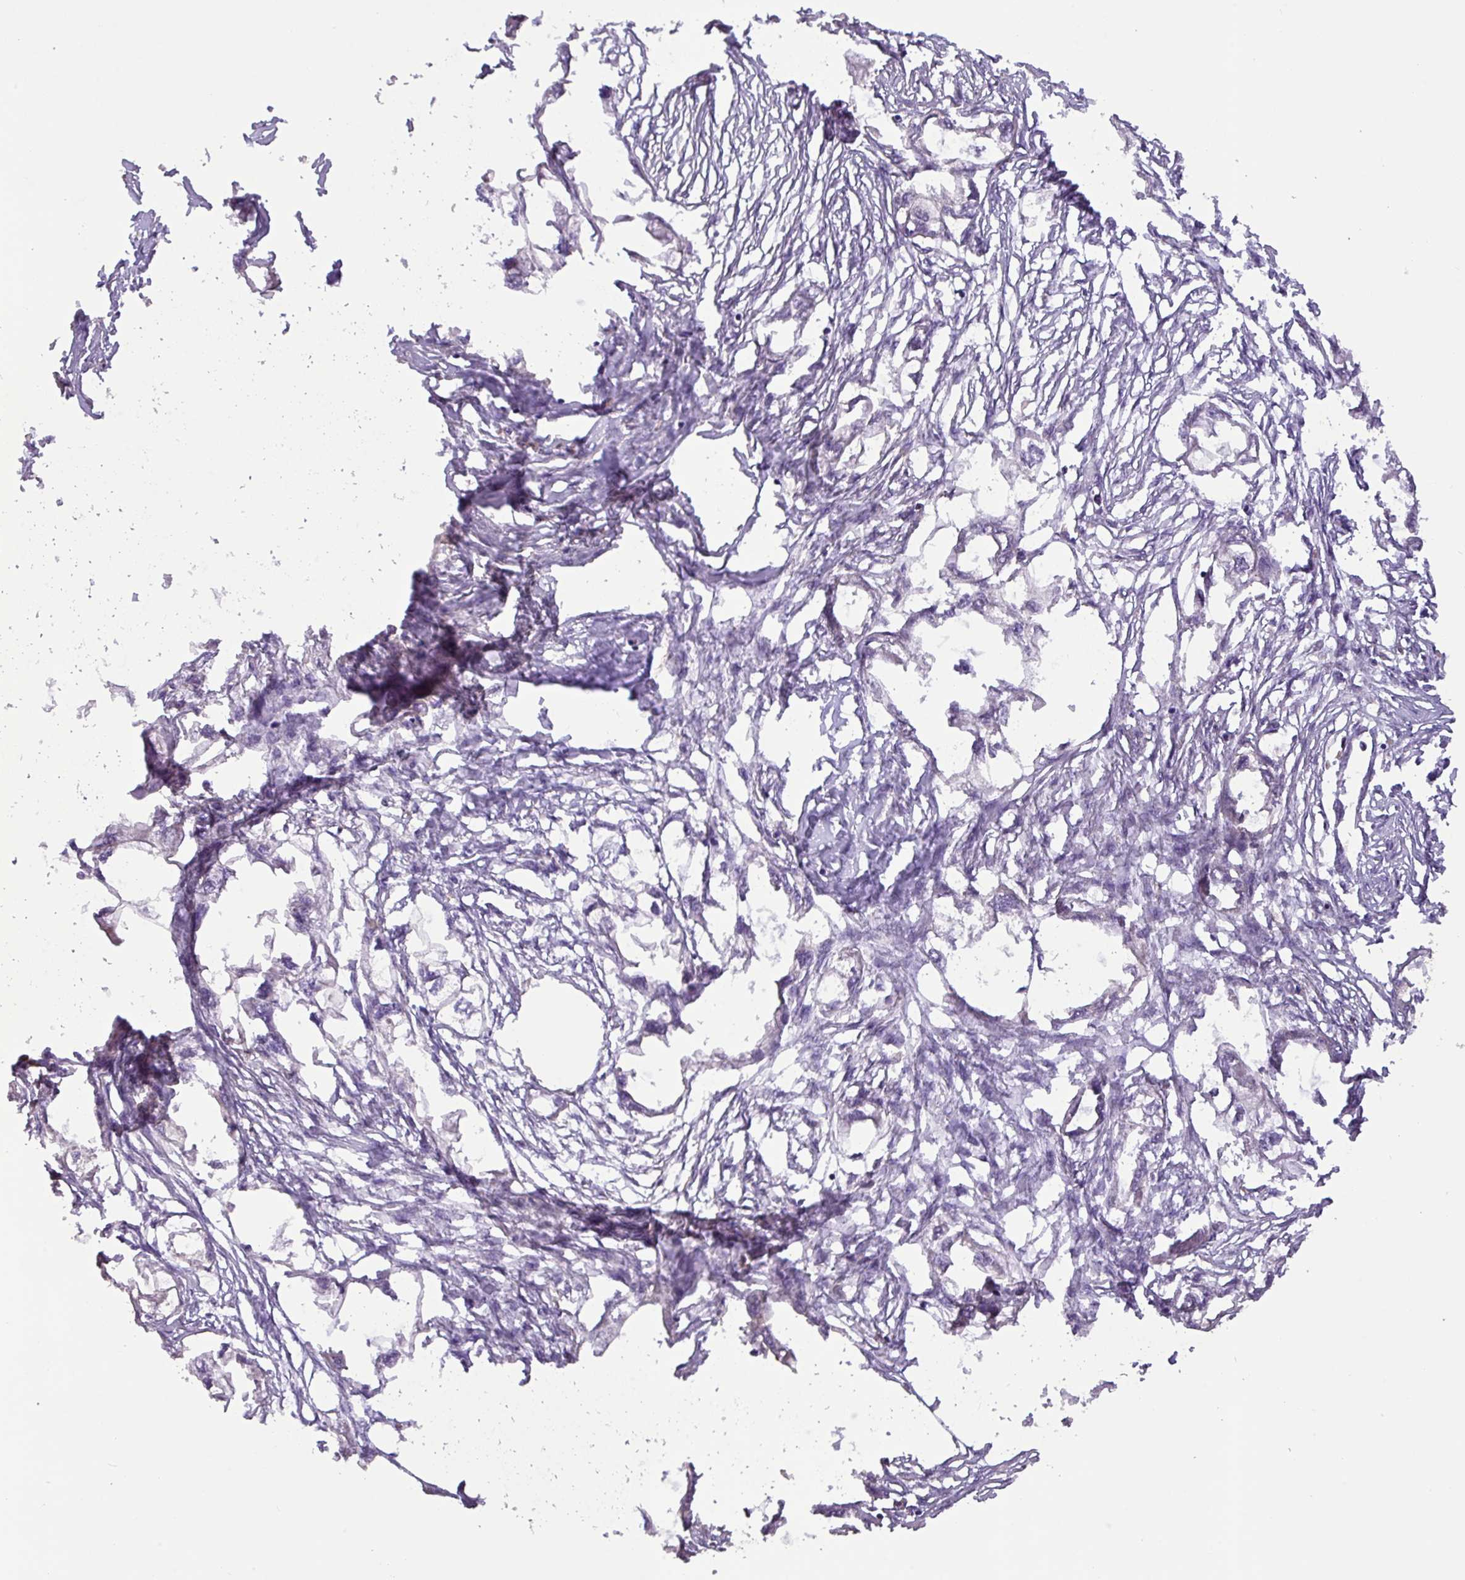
{"staining": {"intensity": "negative", "quantity": "none", "location": "none"}, "tissue": "endometrial cancer", "cell_type": "Tumor cells", "image_type": "cancer", "snomed": [{"axis": "morphology", "description": "Adenocarcinoma, NOS"}, {"axis": "morphology", "description": "Adenocarcinoma, metastatic, NOS"}, {"axis": "topography", "description": "Adipose tissue"}, {"axis": "topography", "description": "Endometrium"}], "caption": "Tumor cells show no significant expression in adenocarcinoma (endometrial). Nuclei are stained in blue.", "gene": "PTPRQ", "patient": {"sex": "female", "age": 67}}